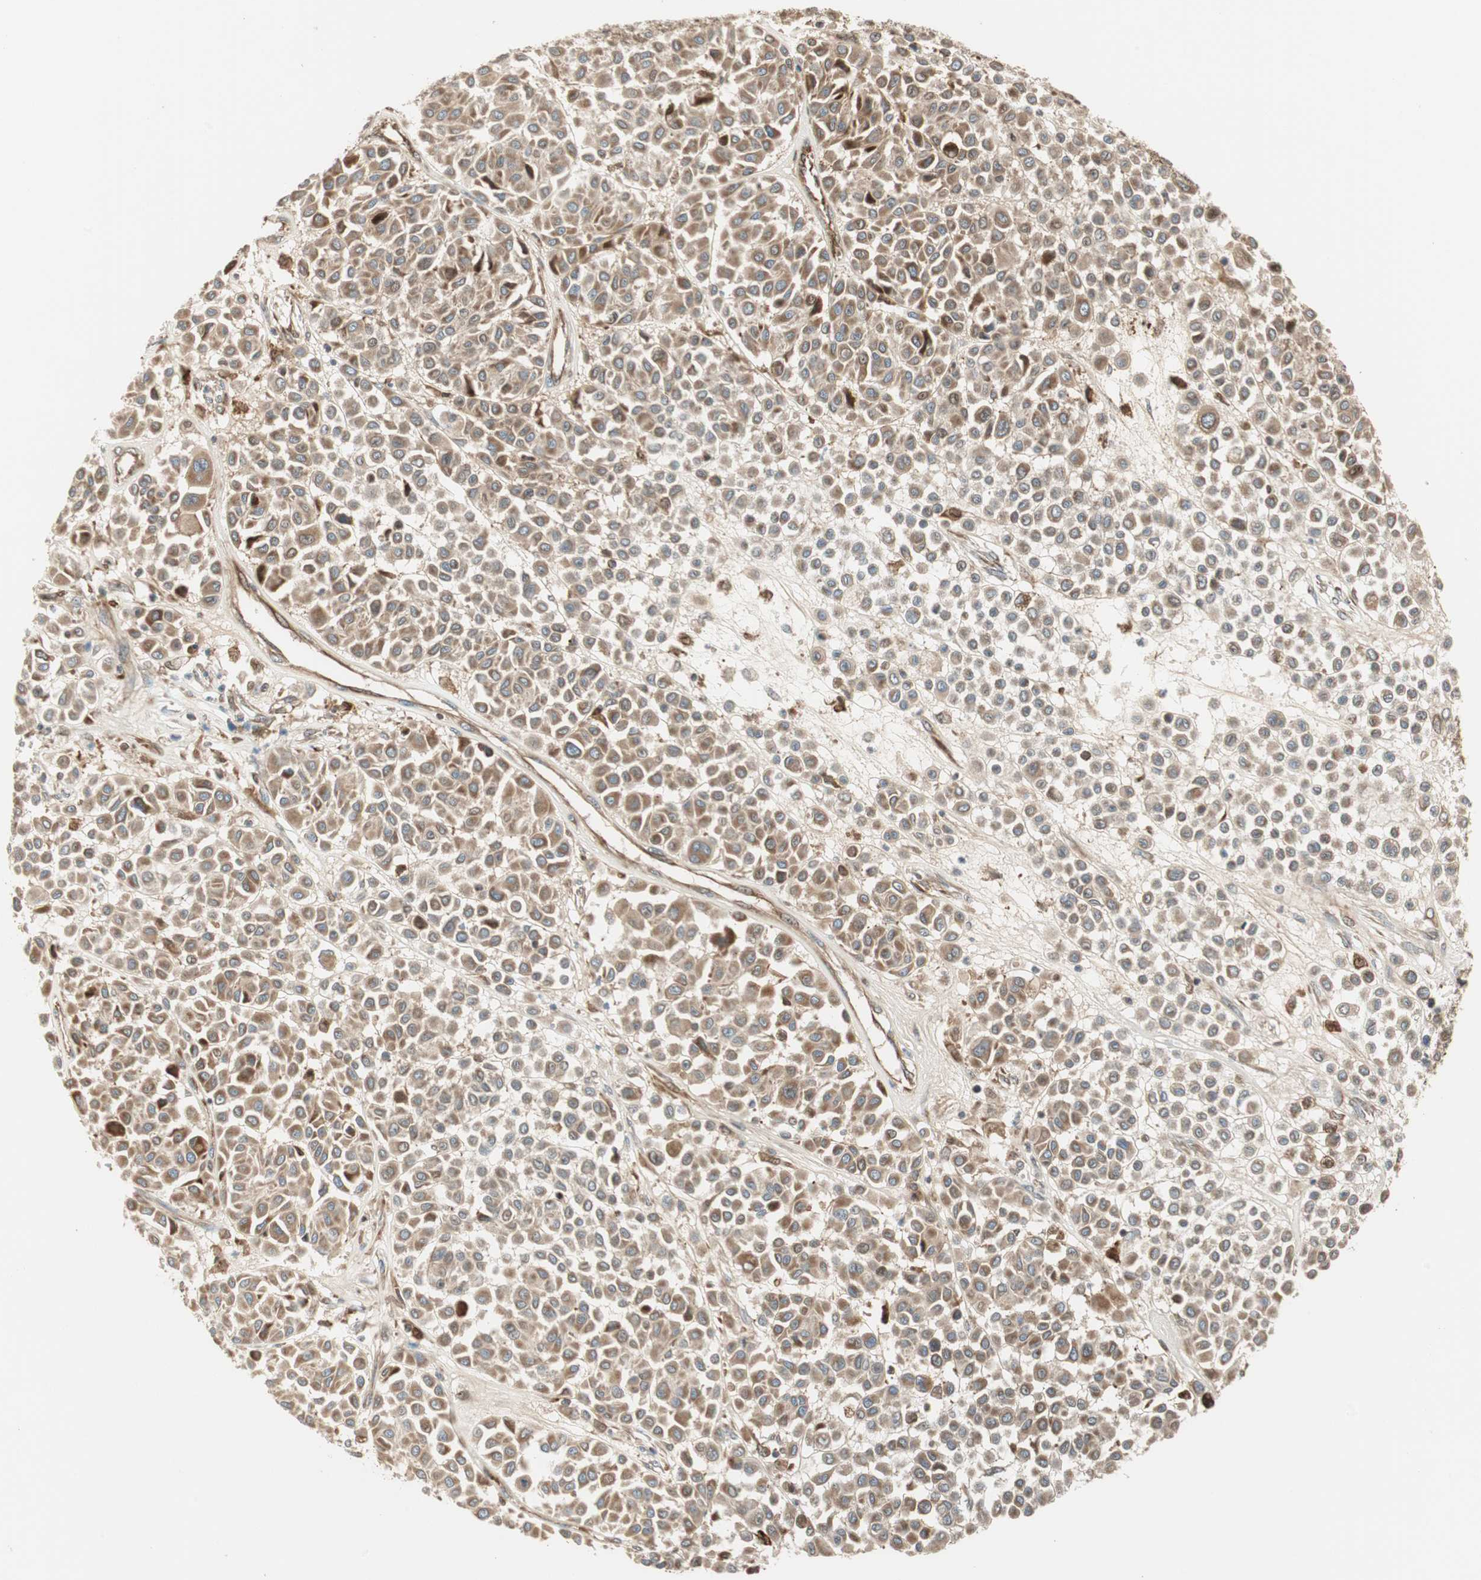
{"staining": {"intensity": "moderate", "quantity": ">75%", "location": "cytoplasmic/membranous"}, "tissue": "melanoma", "cell_type": "Tumor cells", "image_type": "cancer", "snomed": [{"axis": "morphology", "description": "Malignant melanoma, Metastatic site"}, {"axis": "topography", "description": "Soft tissue"}], "caption": "Protein staining by IHC exhibits moderate cytoplasmic/membranous positivity in approximately >75% of tumor cells in malignant melanoma (metastatic site). (IHC, brightfield microscopy, high magnification).", "gene": "CTTNBP2NL", "patient": {"sex": "male", "age": 41}}